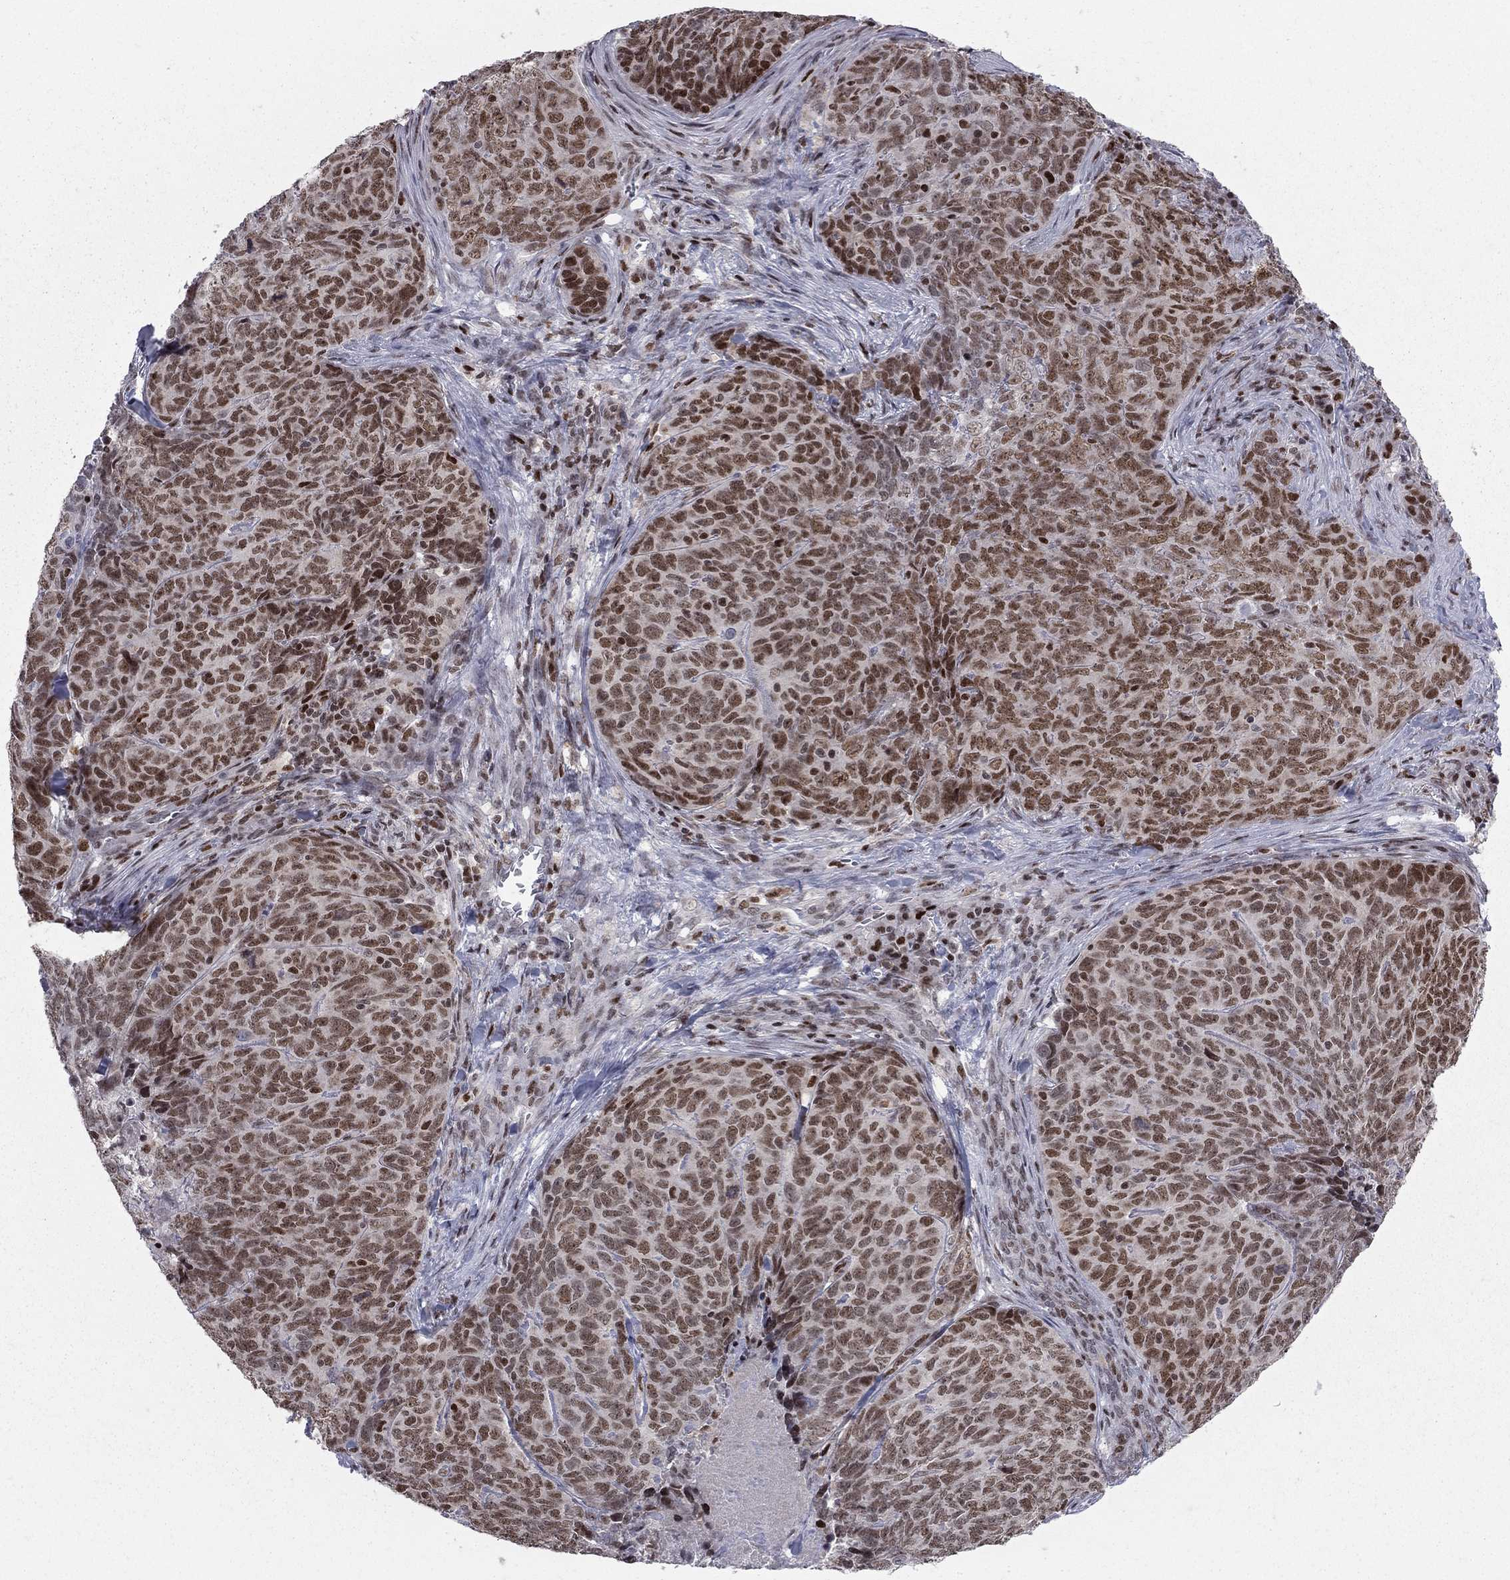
{"staining": {"intensity": "strong", "quantity": ">75%", "location": "nuclear"}, "tissue": "skin cancer", "cell_type": "Tumor cells", "image_type": "cancer", "snomed": [{"axis": "morphology", "description": "Squamous cell carcinoma, NOS"}, {"axis": "topography", "description": "Skin"}, {"axis": "topography", "description": "Anal"}], "caption": "DAB immunohistochemical staining of skin cancer (squamous cell carcinoma) displays strong nuclear protein staining in approximately >75% of tumor cells.", "gene": "RNASEH2C", "patient": {"sex": "female", "age": 51}}